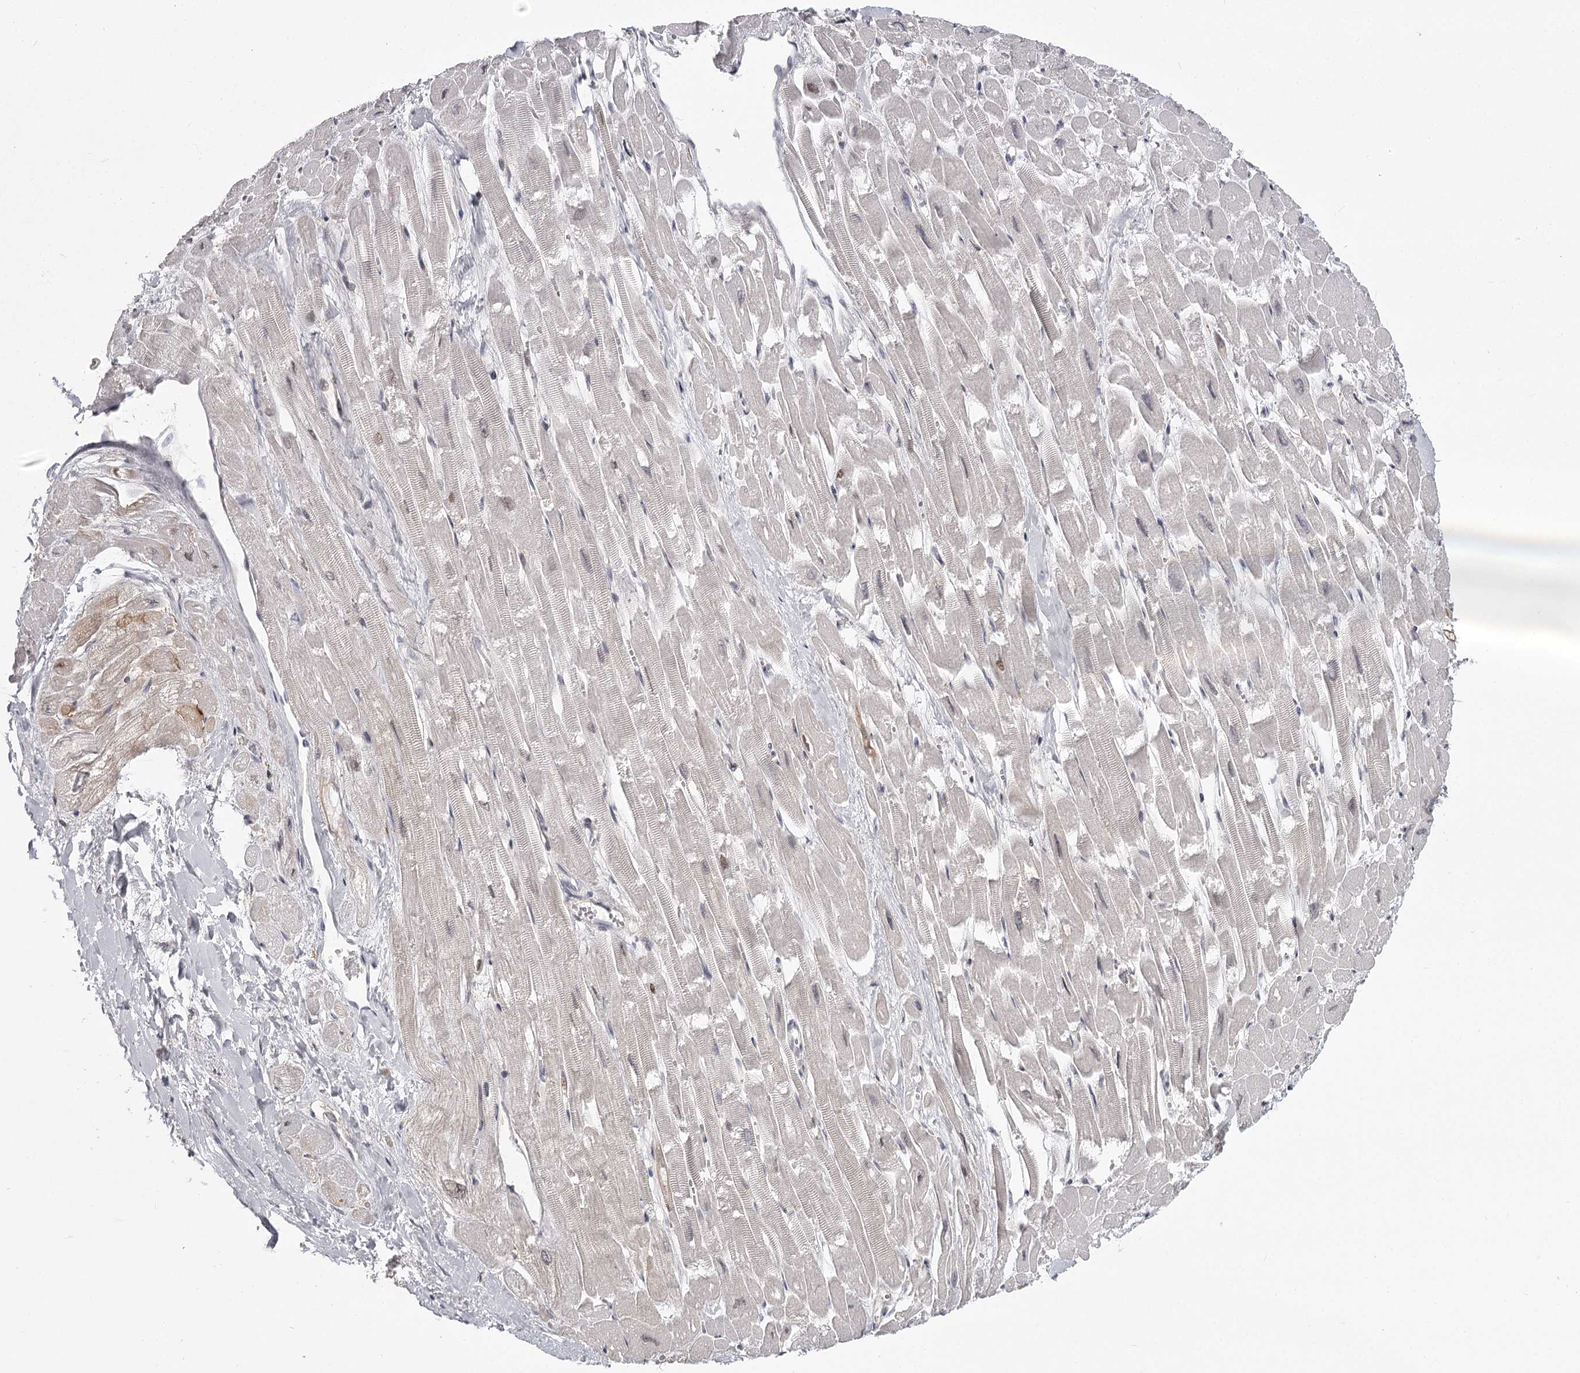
{"staining": {"intensity": "moderate", "quantity": "<25%", "location": "cytoplasmic/membranous"}, "tissue": "heart muscle", "cell_type": "Cardiomyocytes", "image_type": "normal", "snomed": [{"axis": "morphology", "description": "Normal tissue, NOS"}, {"axis": "topography", "description": "Heart"}], "caption": "Cardiomyocytes display low levels of moderate cytoplasmic/membranous positivity in about <25% of cells in unremarkable heart muscle. (brown staining indicates protein expression, while blue staining denotes nuclei).", "gene": "CCNG2", "patient": {"sex": "male", "age": 54}}